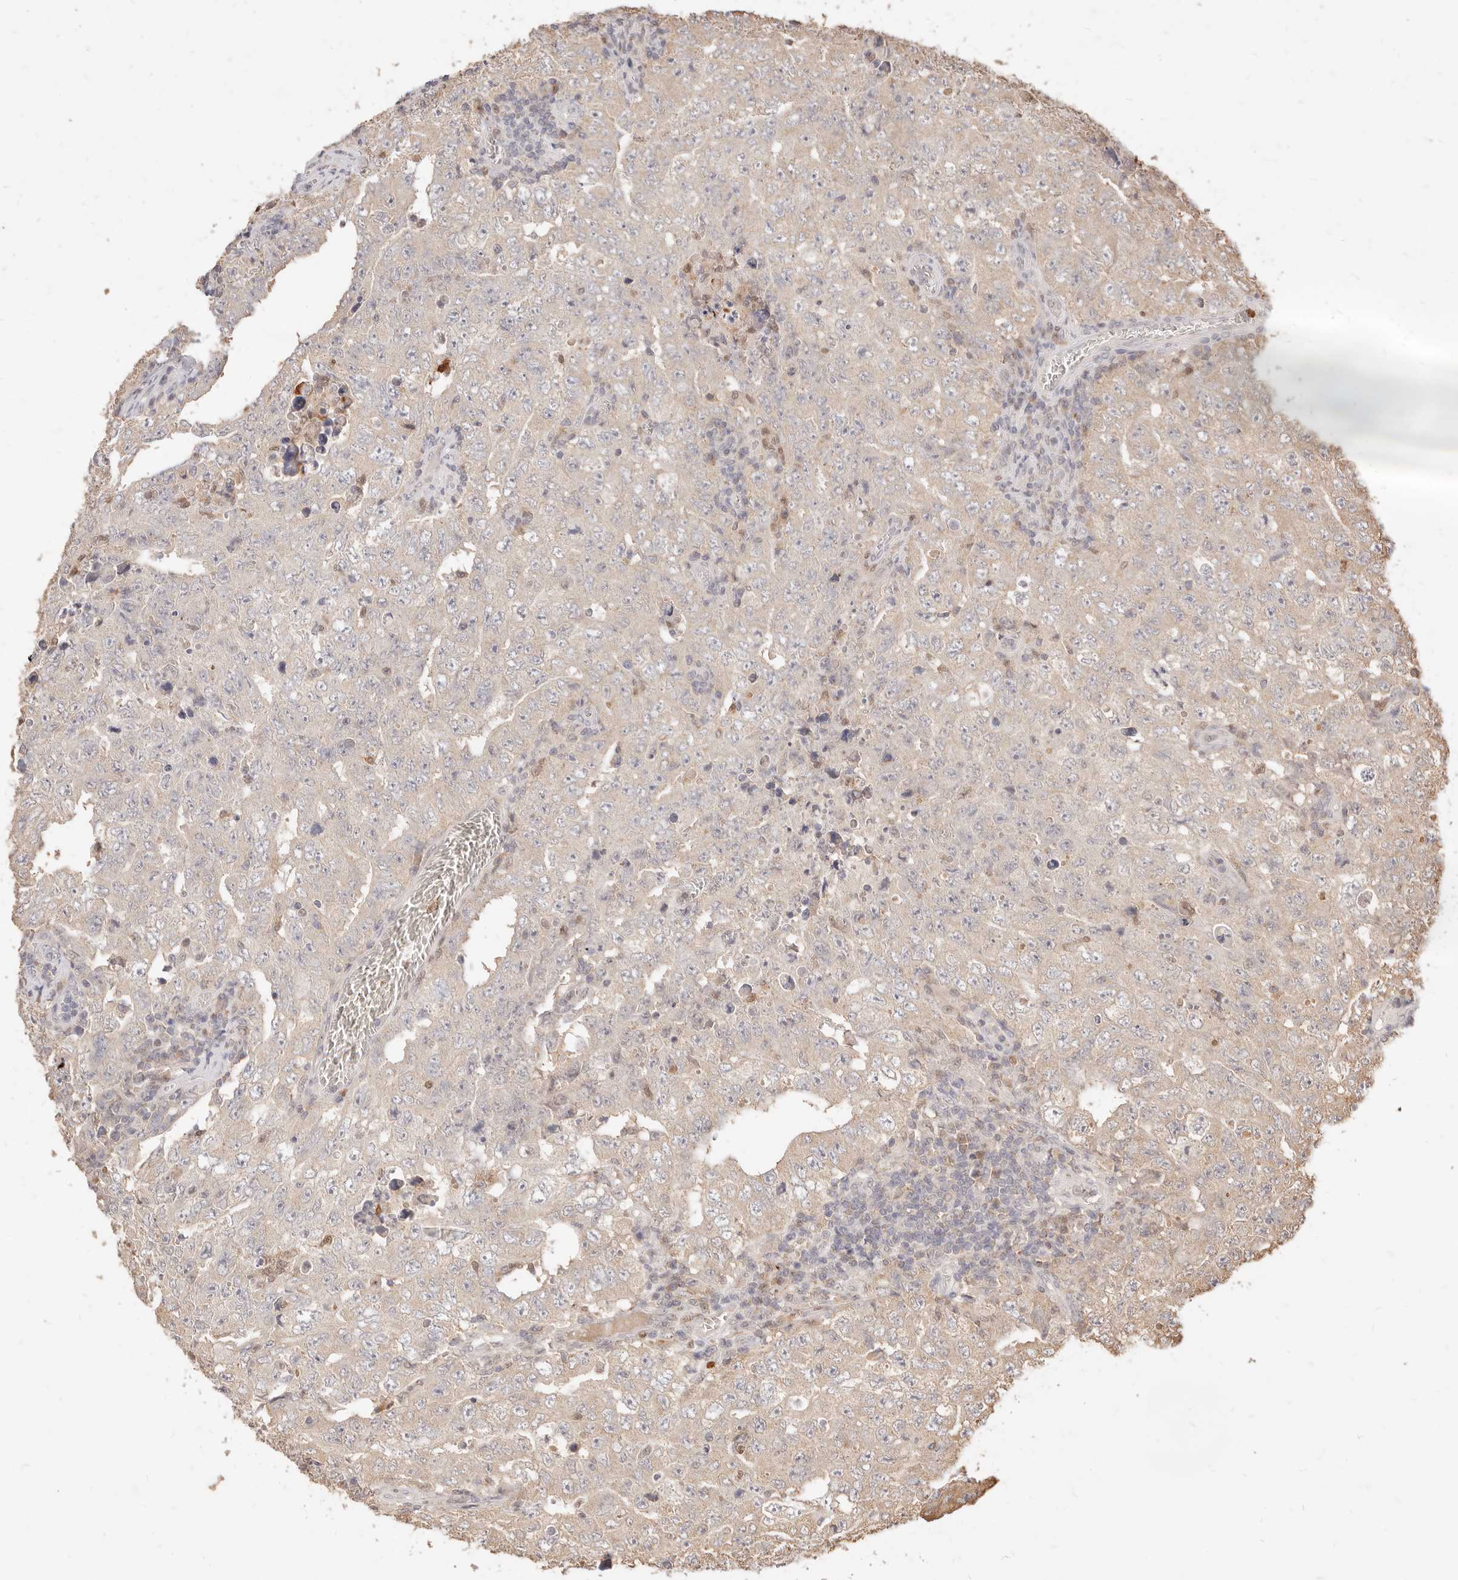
{"staining": {"intensity": "weak", "quantity": "25%-75%", "location": "cytoplasmic/membranous"}, "tissue": "testis cancer", "cell_type": "Tumor cells", "image_type": "cancer", "snomed": [{"axis": "morphology", "description": "Carcinoma, Embryonal, NOS"}, {"axis": "topography", "description": "Testis"}], "caption": "There is low levels of weak cytoplasmic/membranous positivity in tumor cells of embryonal carcinoma (testis), as demonstrated by immunohistochemical staining (brown color).", "gene": "TMTC2", "patient": {"sex": "male", "age": 26}}